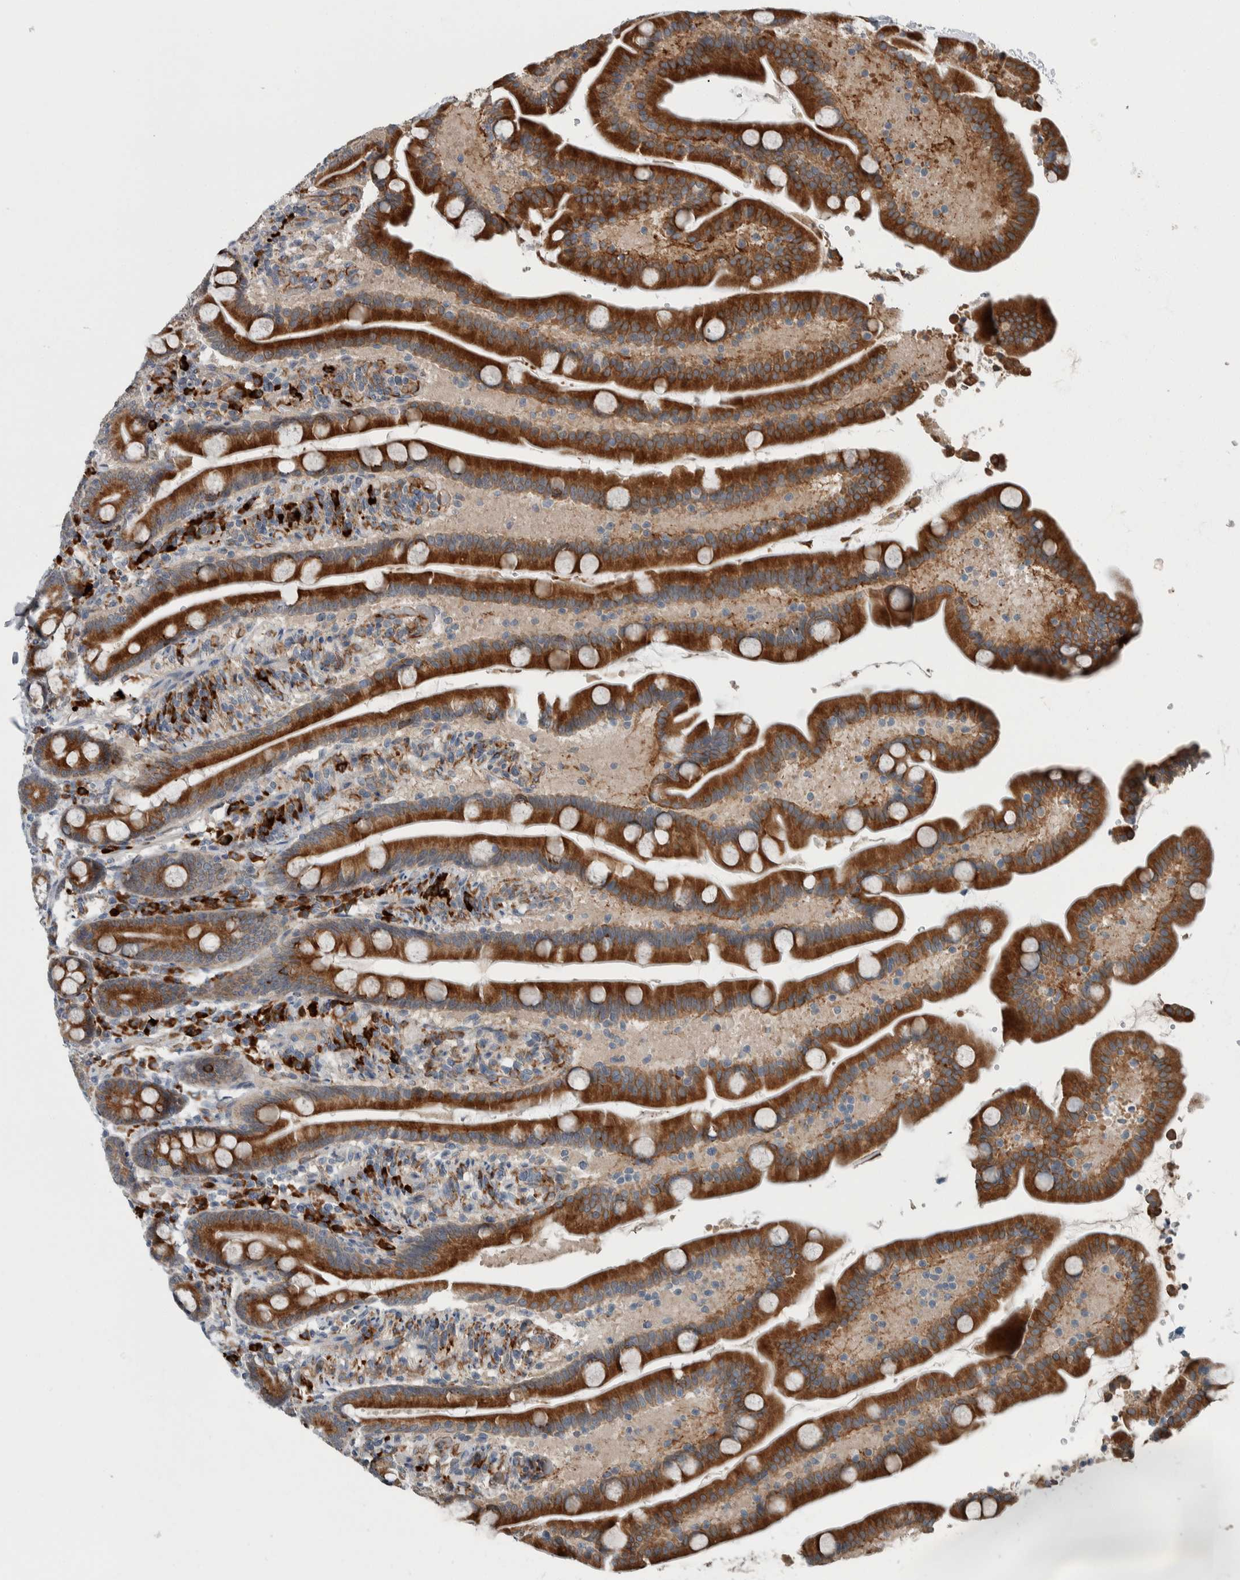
{"staining": {"intensity": "strong", "quantity": ">75%", "location": "cytoplasmic/membranous"}, "tissue": "duodenum", "cell_type": "Glandular cells", "image_type": "normal", "snomed": [{"axis": "morphology", "description": "Normal tissue, NOS"}, {"axis": "topography", "description": "Duodenum"}], "caption": "Immunohistochemical staining of benign duodenum reveals strong cytoplasmic/membranous protein staining in about >75% of glandular cells.", "gene": "USP25", "patient": {"sex": "male", "age": 54}}